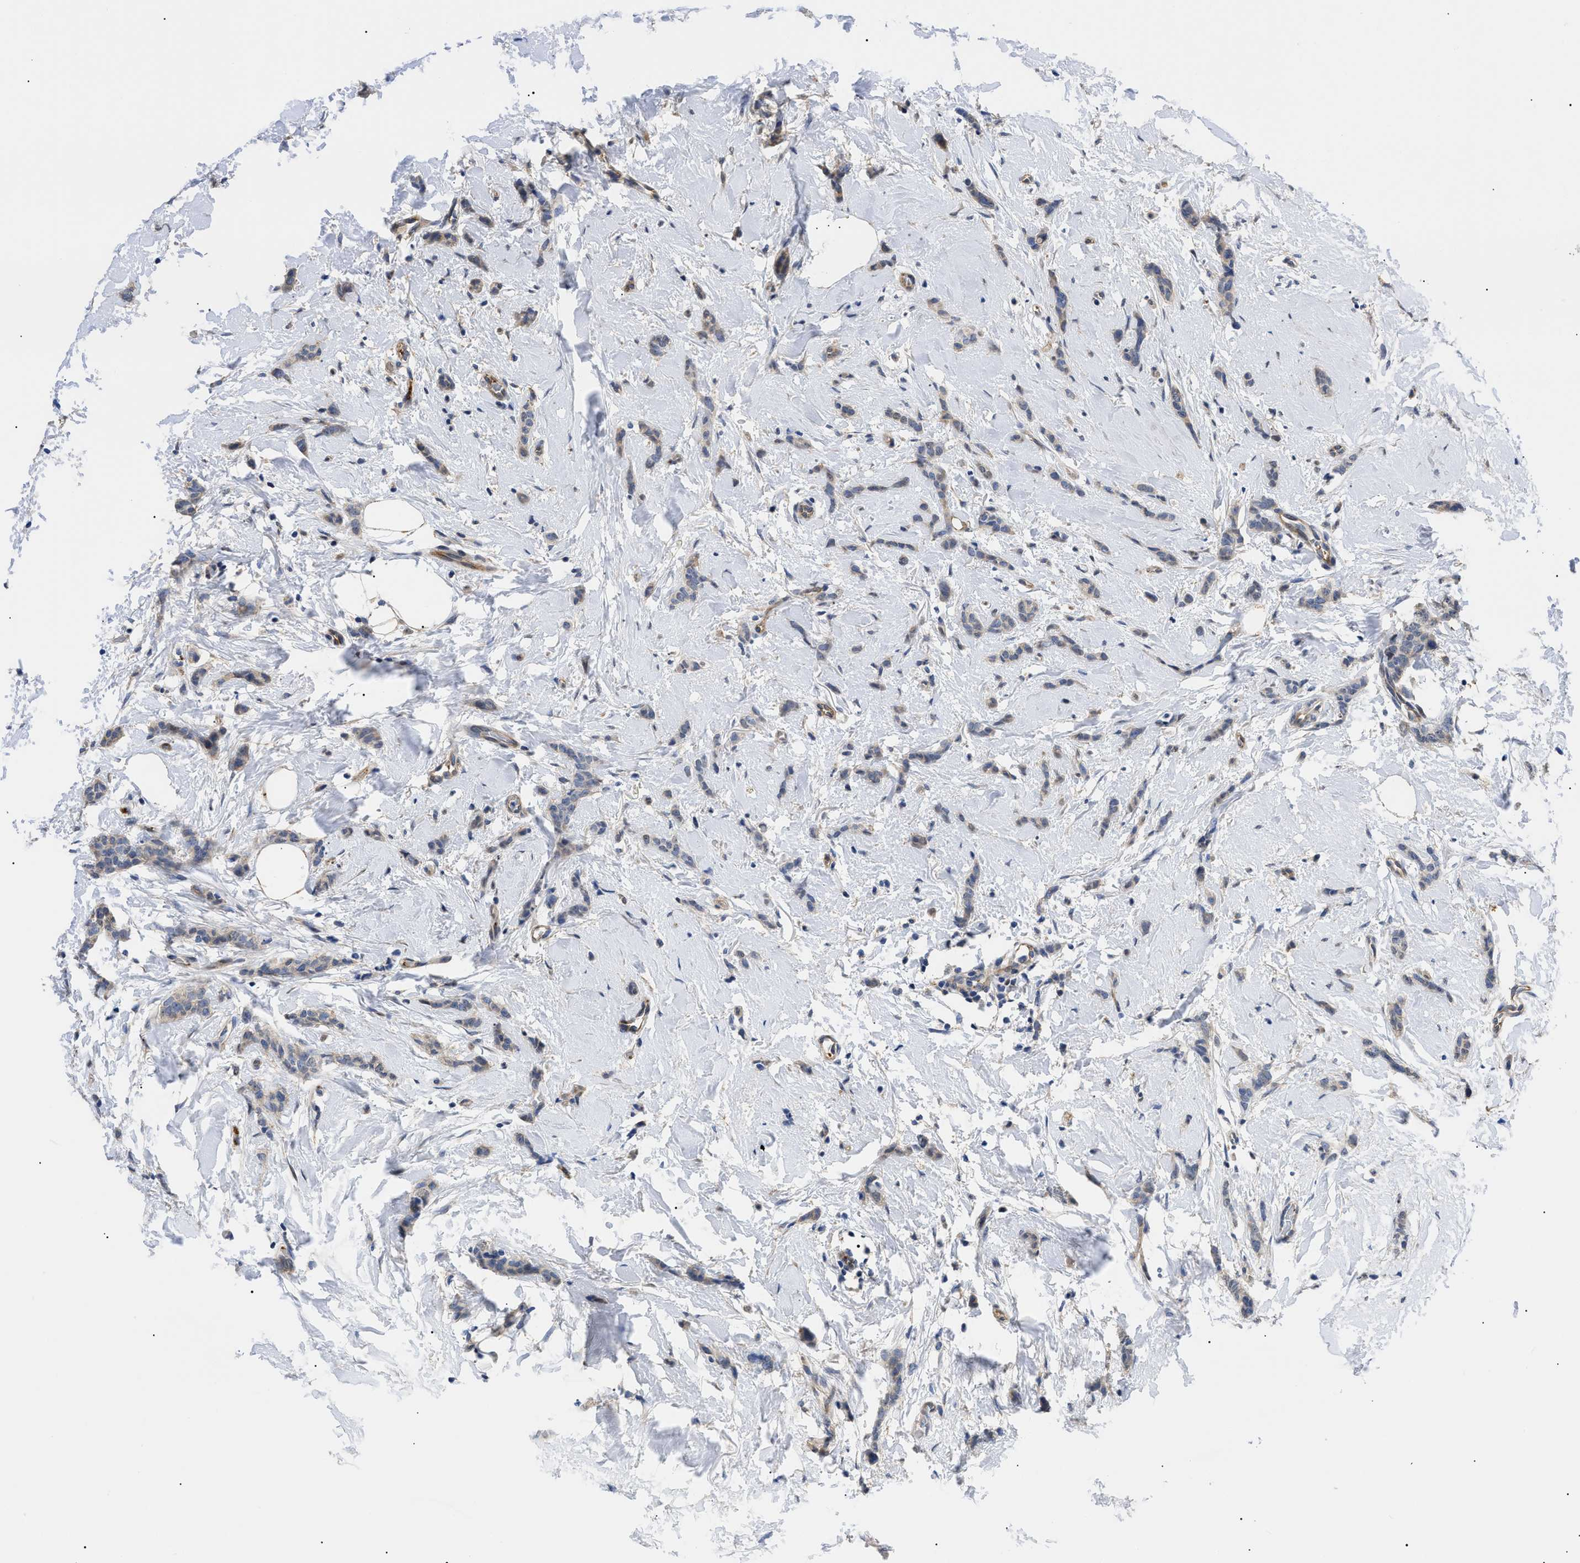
{"staining": {"intensity": "weak", "quantity": ">75%", "location": "cytoplasmic/membranous"}, "tissue": "breast cancer", "cell_type": "Tumor cells", "image_type": "cancer", "snomed": [{"axis": "morphology", "description": "Lobular carcinoma"}, {"axis": "topography", "description": "Skin"}, {"axis": "topography", "description": "Breast"}], "caption": "There is low levels of weak cytoplasmic/membranous staining in tumor cells of breast lobular carcinoma, as demonstrated by immunohistochemical staining (brown color).", "gene": "SFXN5", "patient": {"sex": "female", "age": 46}}